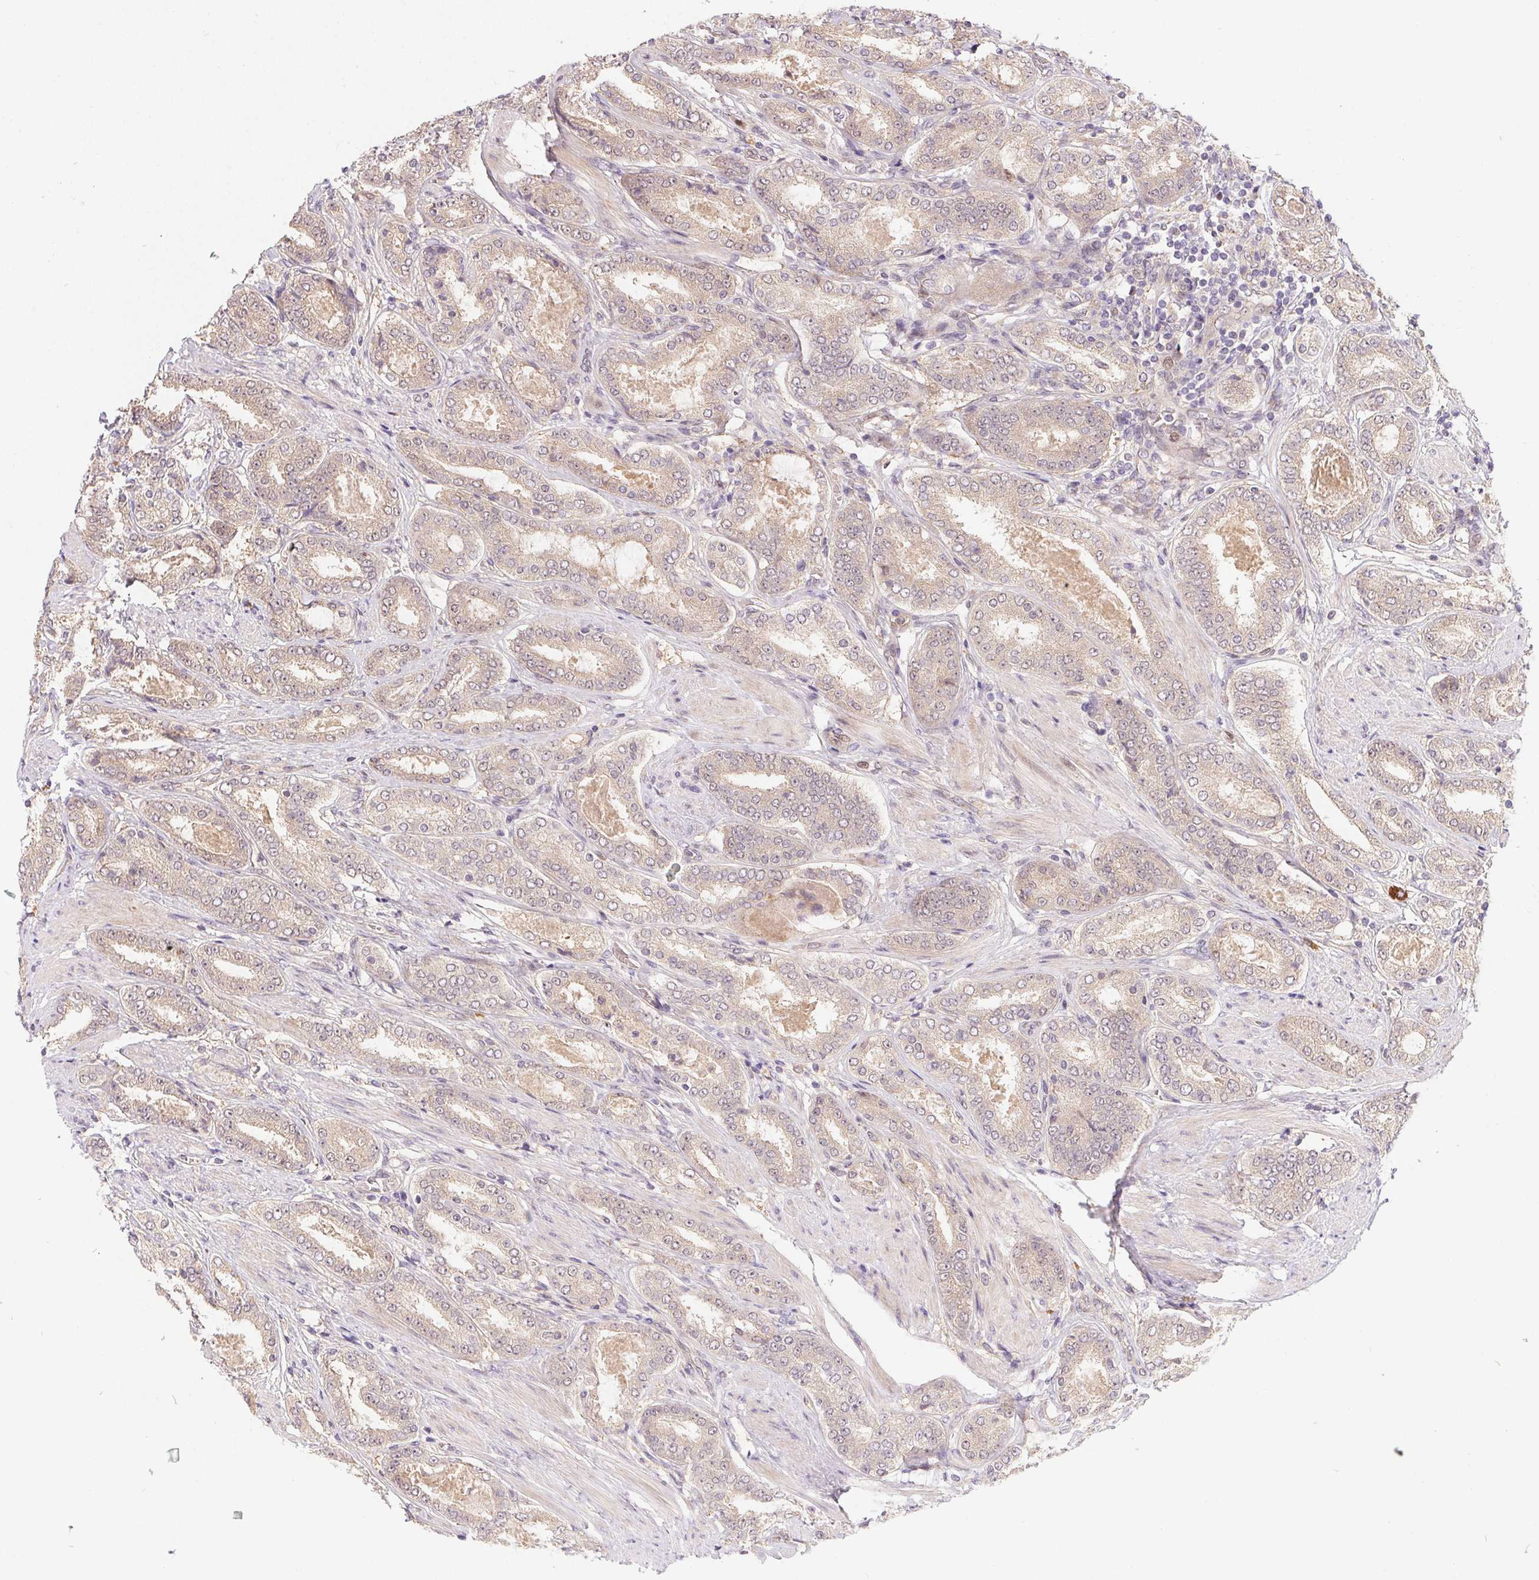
{"staining": {"intensity": "weak", "quantity": "25%-75%", "location": "cytoplasmic/membranous"}, "tissue": "prostate cancer", "cell_type": "Tumor cells", "image_type": "cancer", "snomed": [{"axis": "morphology", "description": "Adenocarcinoma, High grade"}, {"axis": "topography", "description": "Prostate"}], "caption": "Immunohistochemical staining of human prostate cancer displays weak cytoplasmic/membranous protein expression in about 25%-75% of tumor cells.", "gene": "NUDT16", "patient": {"sex": "male", "age": 63}}